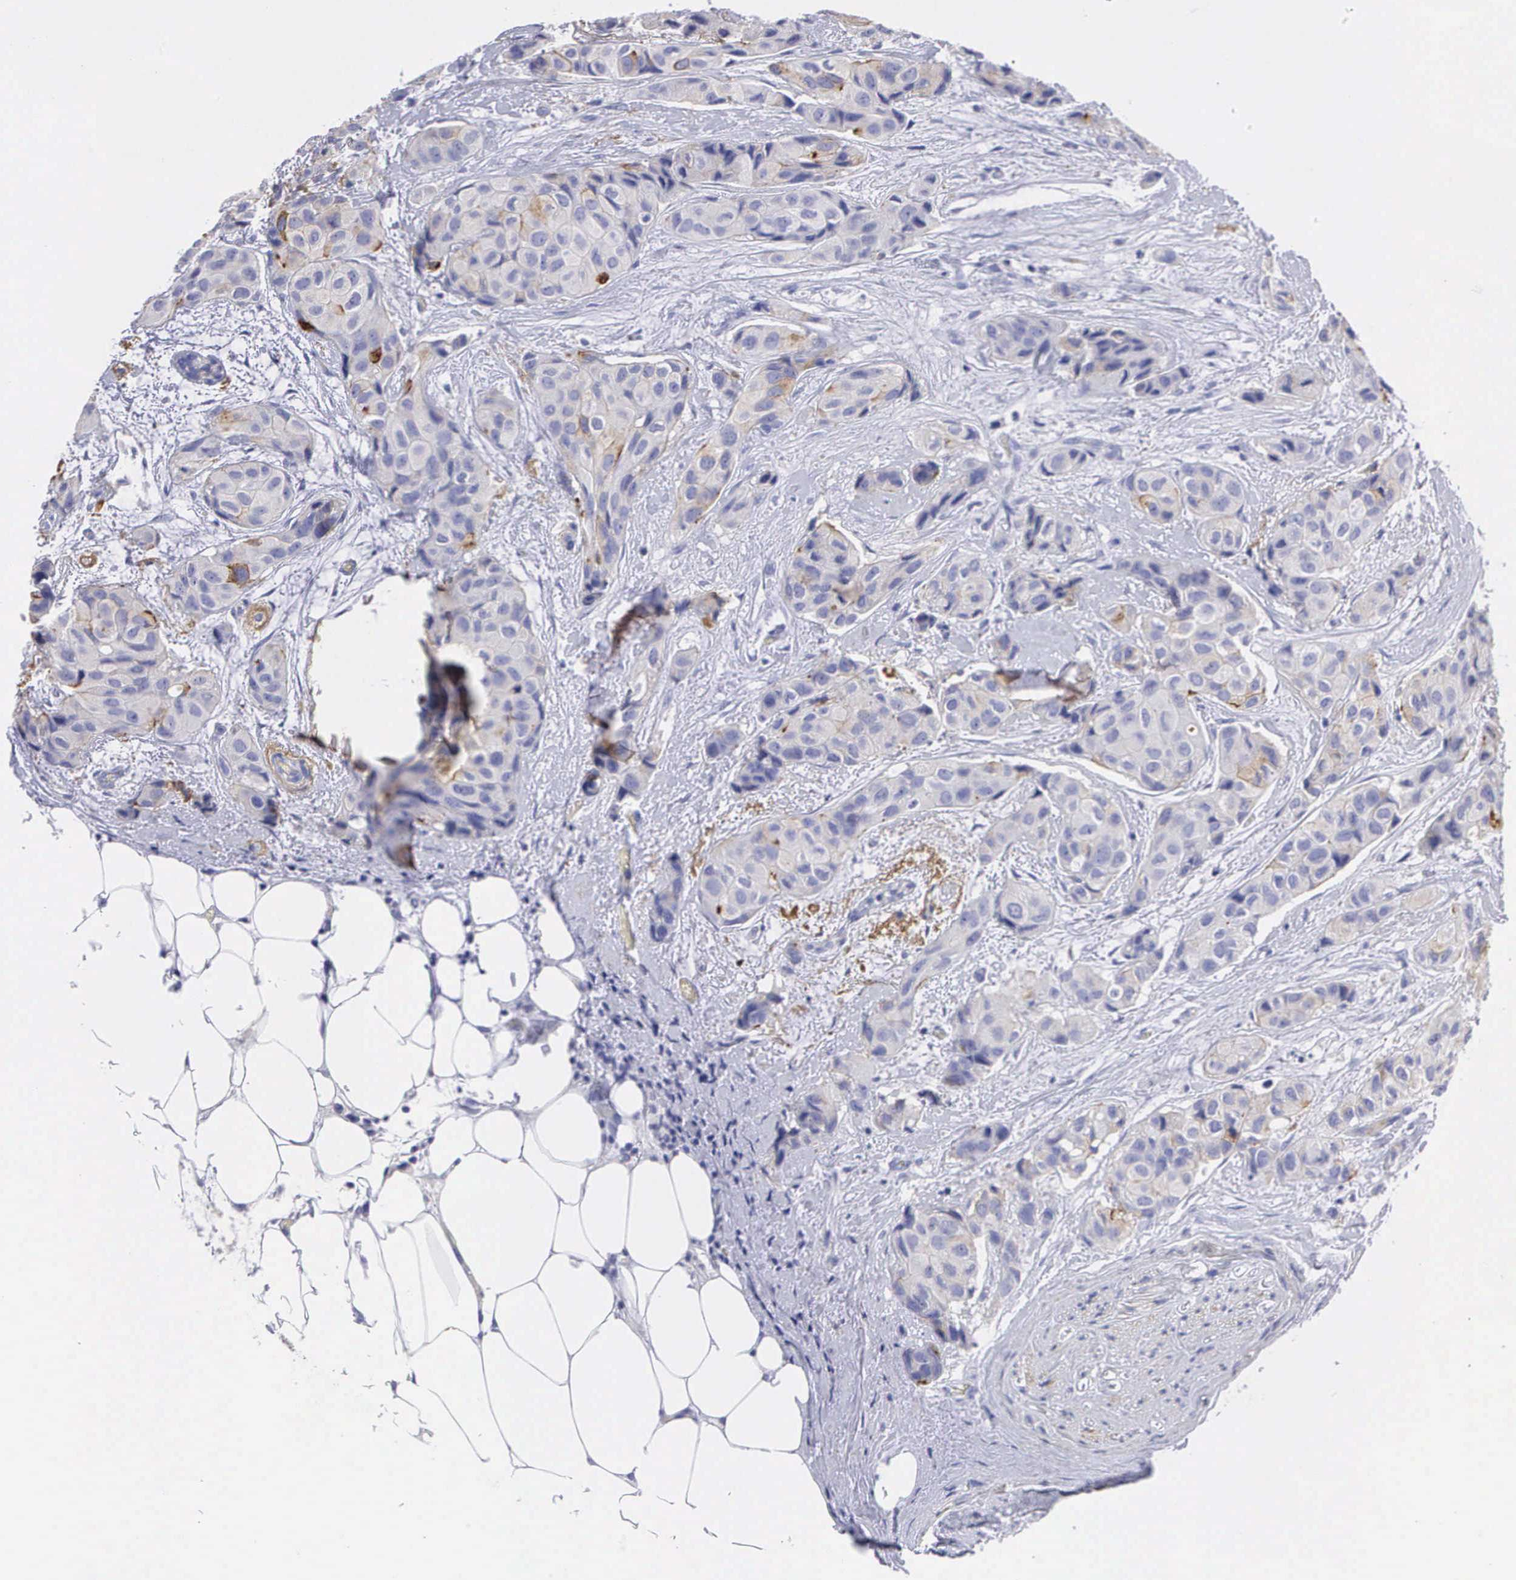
{"staining": {"intensity": "weak", "quantity": "<25%", "location": "cytoplasmic/membranous"}, "tissue": "breast cancer", "cell_type": "Tumor cells", "image_type": "cancer", "snomed": [{"axis": "morphology", "description": "Duct carcinoma"}, {"axis": "topography", "description": "Breast"}], "caption": "This photomicrograph is of breast intraductal carcinoma stained with IHC to label a protein in brown with the nuclei are counter-stained blue. There is no expression in tumor cells.", "gene": "CLU", "patient": {"sex": "female", "age": 68}}